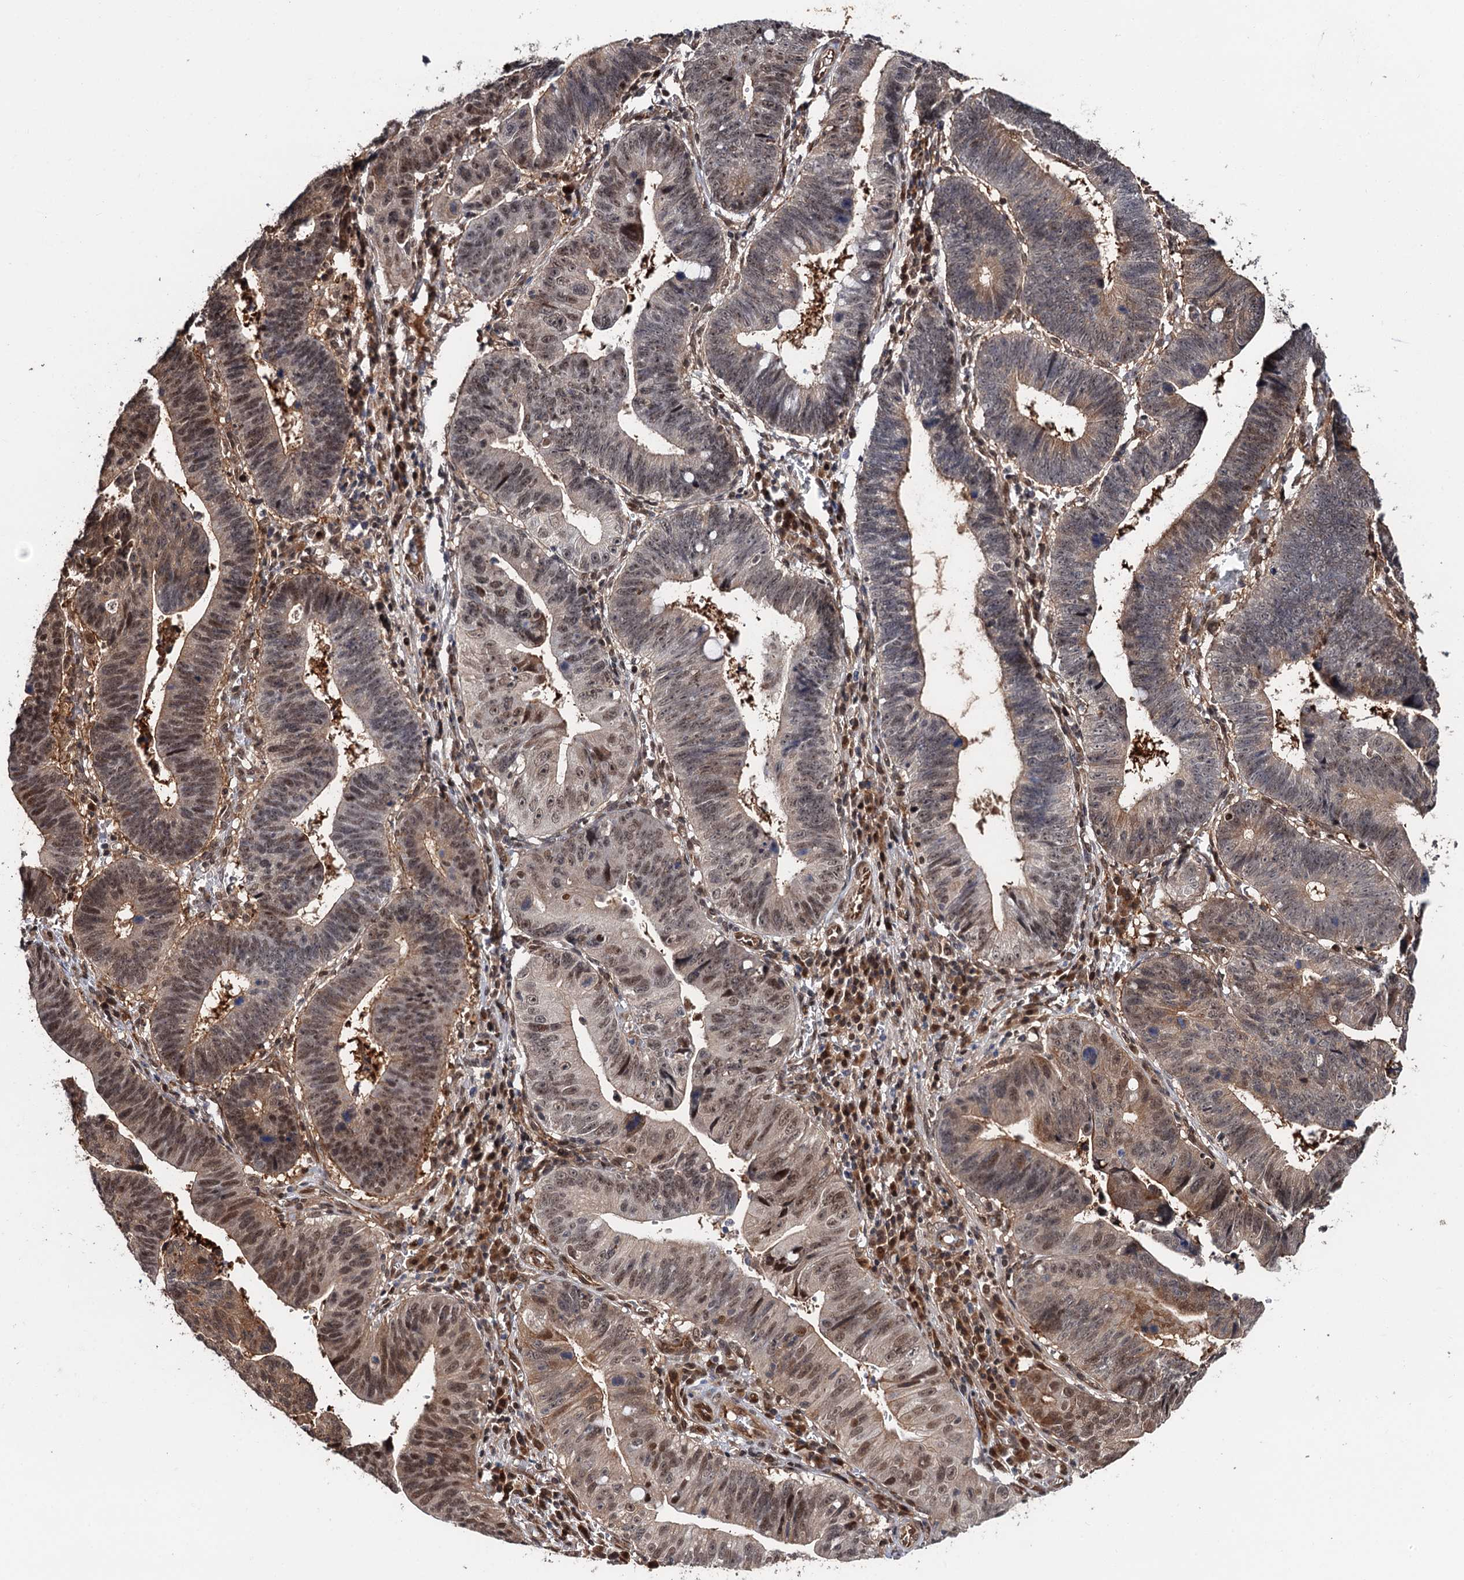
{"staining": {"intensity": "moderate", "quantity": ">75%", "location": "nuclear"}, "tissue": "stomach cancer", "cell_type": "Tumor cells", "image_type": "cancer", "snomed": [{"axis": "morphology", "description": "Adenocarcinoma, NOS"}, {"axis": "topography", "description": "Stomach"}], "caption": "Tumor cells exhibit moderate nuclear staining in approximately >75% of cells in adenocarcinoma (stomach).", "gene": "CDC23", "patient": {"sex": "male", "age": 59}}